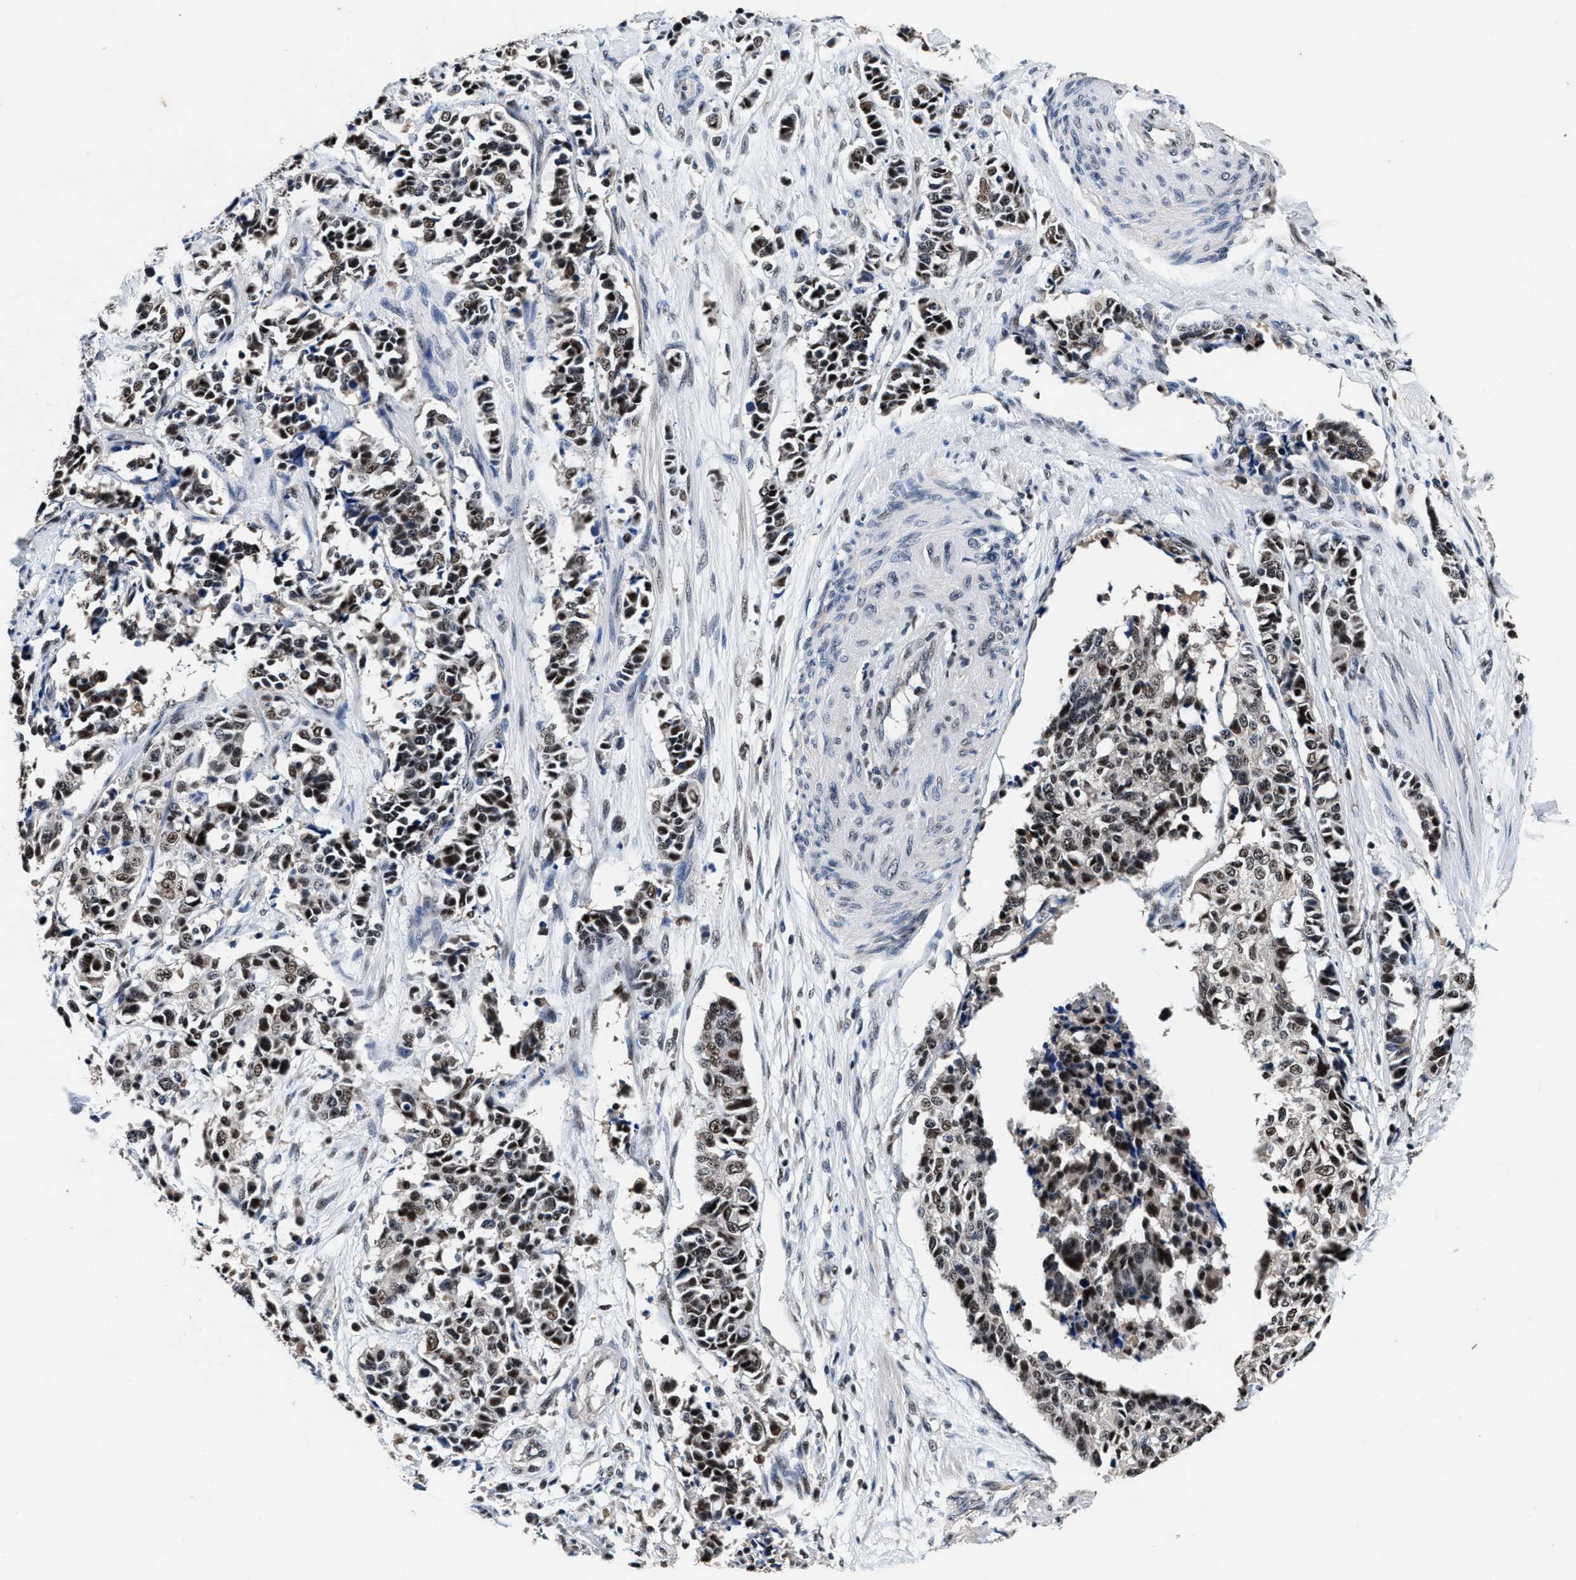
{"staining": {"intensity": "moderate", "quantity": ">75%", "location": "nuclear"}, "tissue": "cervical cancer", "cell_type": "Tumor cells", "image_type": "cancer", "snomed": [{"axis": "morphology", "description": "Normal tissue, NOS"}, {"axis": "morphology", "description": "Squamous cell carcinoma, NOS"}, {"axis": "topography", "description": "Cervix"}], "caption": "Immunohistochemical staining of cervical squamous cell carcinoma reveals medium levels of moderate nuclear staining in about >75% of tumor cells. The staining was performed using DAB to visualize the protein expression in brown, while the nuclei were stained in blue with hematoxylin (Magnification: 20x).", "gene": "USP16", "patient": {"sex": "female", "age": 35}}